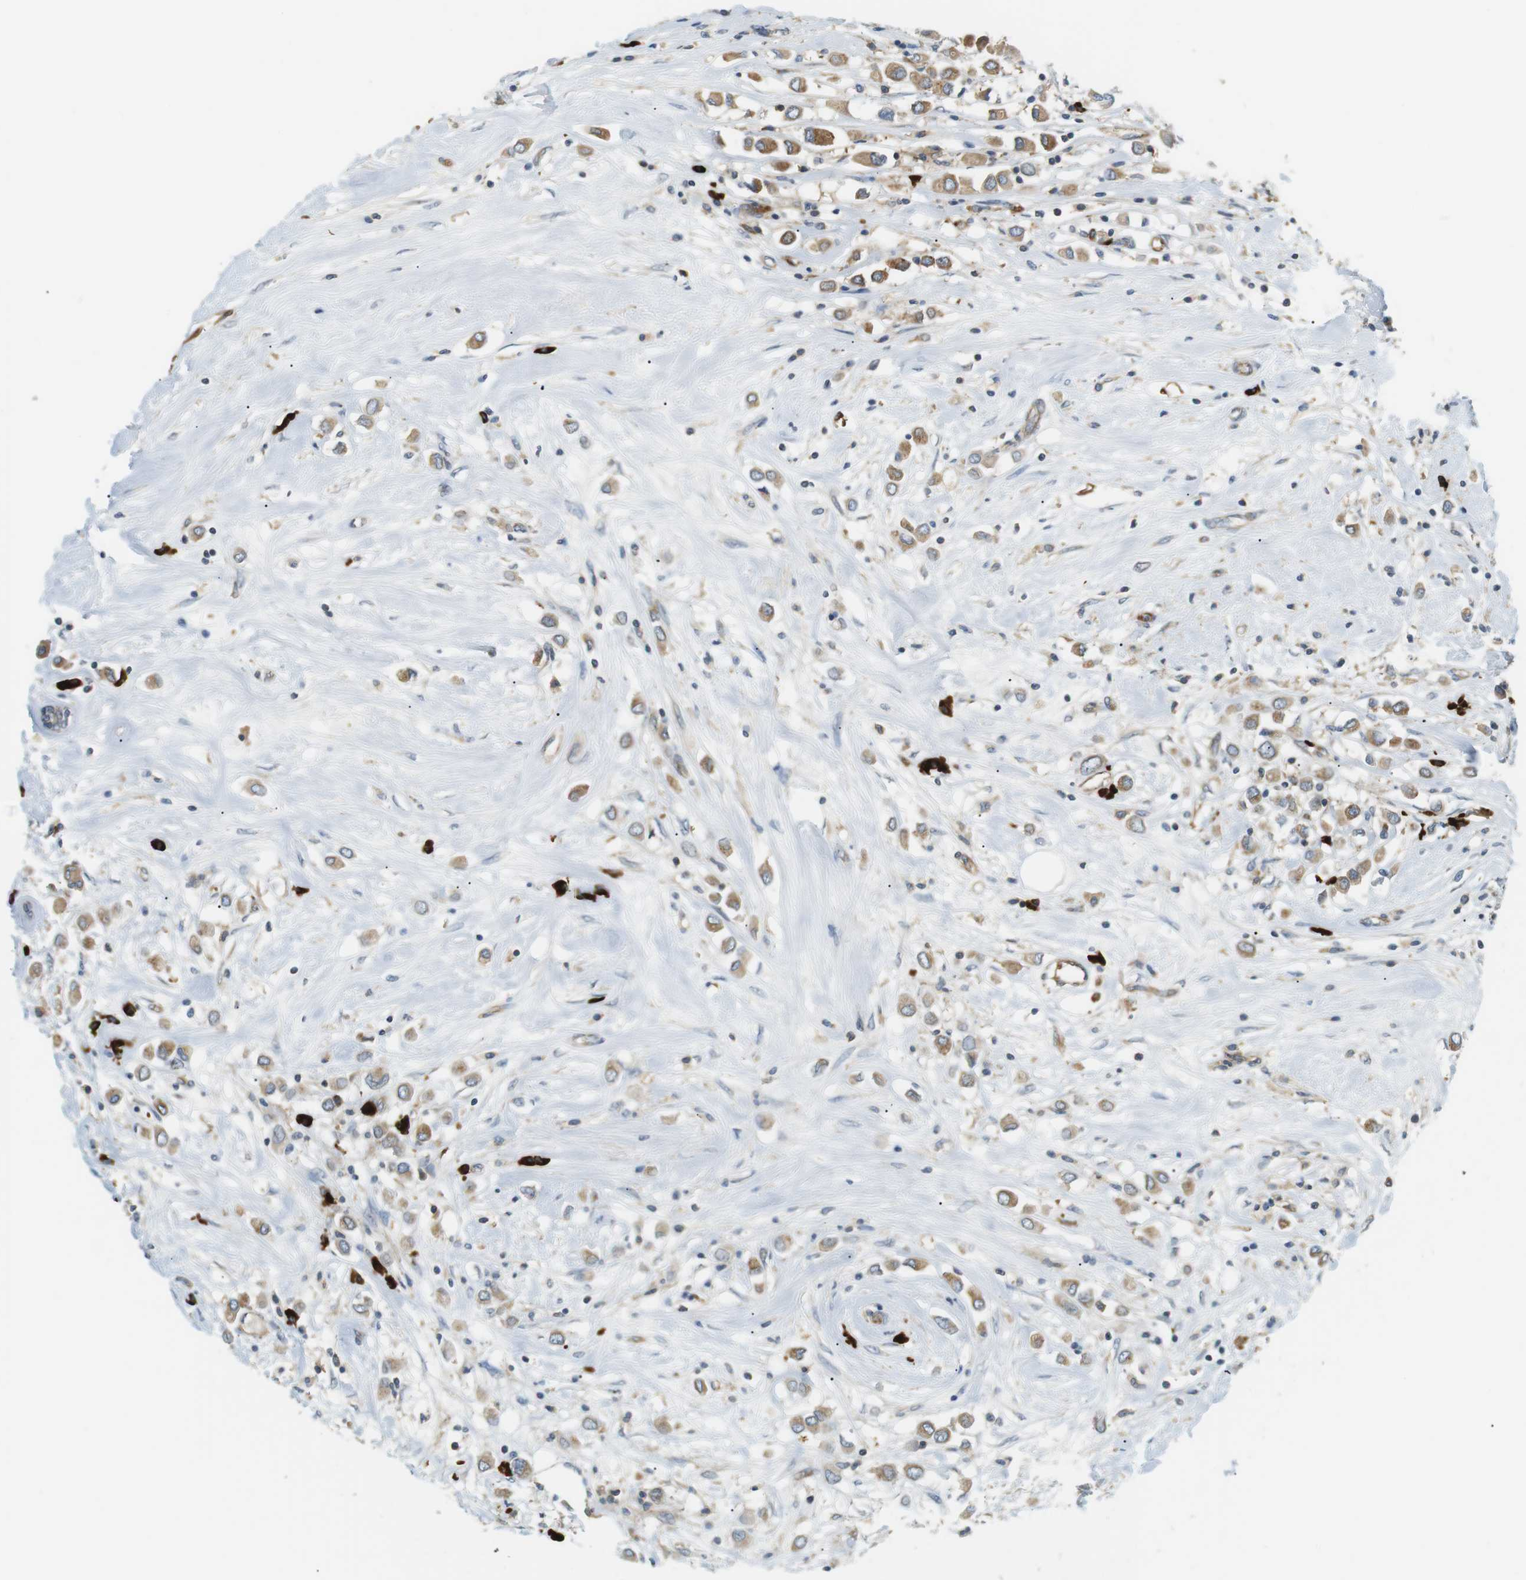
{"staining": {"intensity": "moderate", "quantity": ">75%", "location": "cytoplasmic/membranous"}, "tissue": "breast cancer", "cell_type": "Tumor cells", "image_type": "cancer", "snomed": [{"axis": "morphology", "description": "Duct carcinoma"}, {"axis": "topography", "description": "Breast"}], "caption": "IHC of human invasive ductal carcinoma (breast) exhibits medium levels of moderate cytoplasmic/membranous expression in approximately >75% of tumor cells. The staining was performed using DAB (3,3'-diaminobenzidine) to visualize the protein expression in brown, while the nuclei were stained in blue with hematoxylin (Magnification: 20x).", "gene": "TMEM200A", "patient": {"sex": "female", "age": 61}}